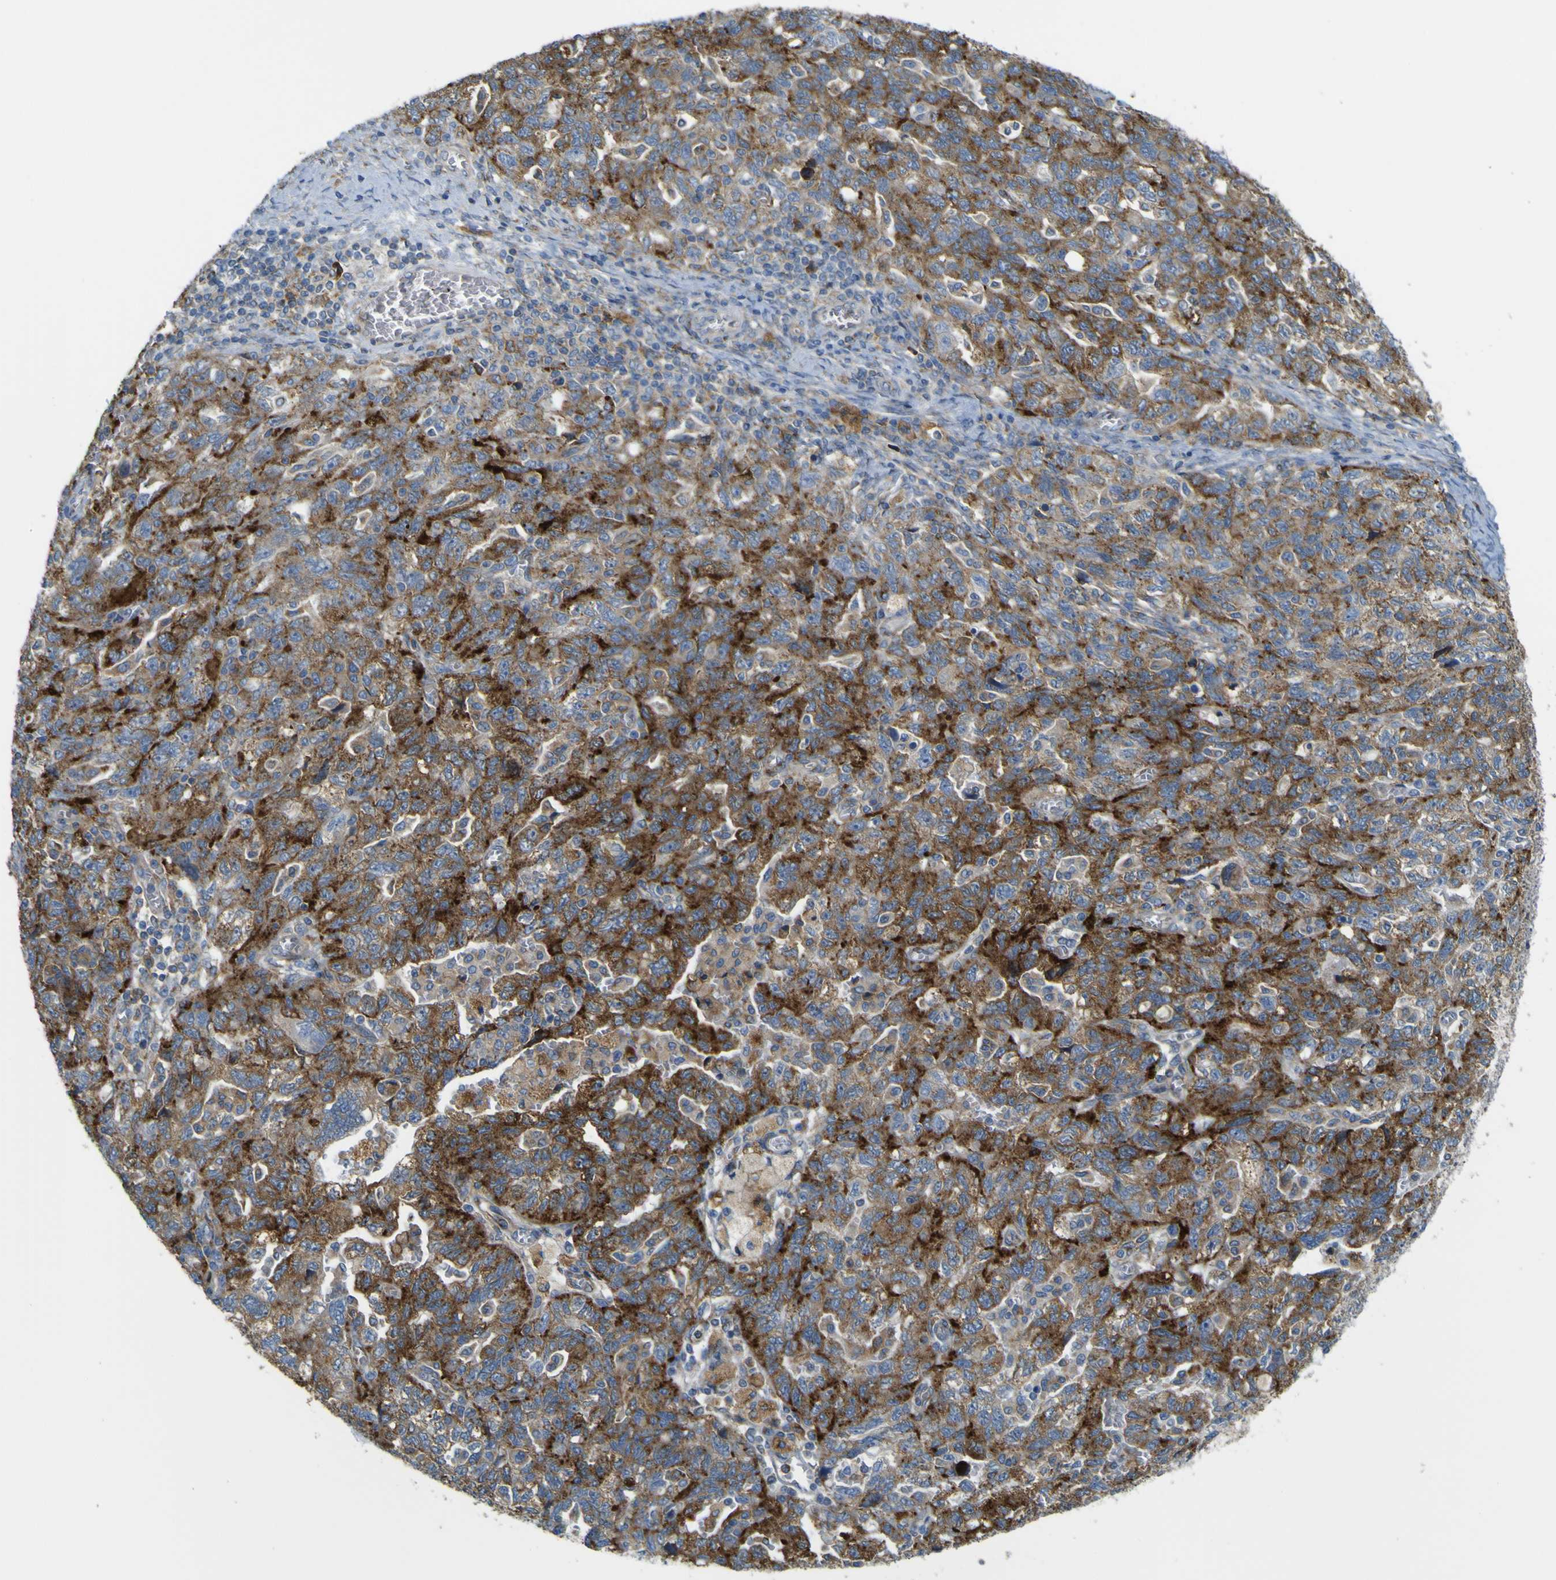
{"staining": {"intensity": "strong", "quantity": ">75%", "location": "cytoplasmic/membranous"}, "tissue": "ovarian cancer", "cell_type": "Tumor cells", "image_type": "cancer", "snomed": [{"axis": "morphology", "description": "Carcinoma, NOS"}, {"axis": "morphology", "description": "Cystadenocarcinoma, serous, NOS"}, {"axis": "topography", "description": "Ovary"}], "caption": "Immunohistochemical staining of ovarian cancer (serous cystadenocarcinoma) exhibits strong cytoplasmic/membranous protein expression in approximately >75% of tumor cells.", "gene": "IGF2R", "patient": {"sex": "female", "age": 69}}